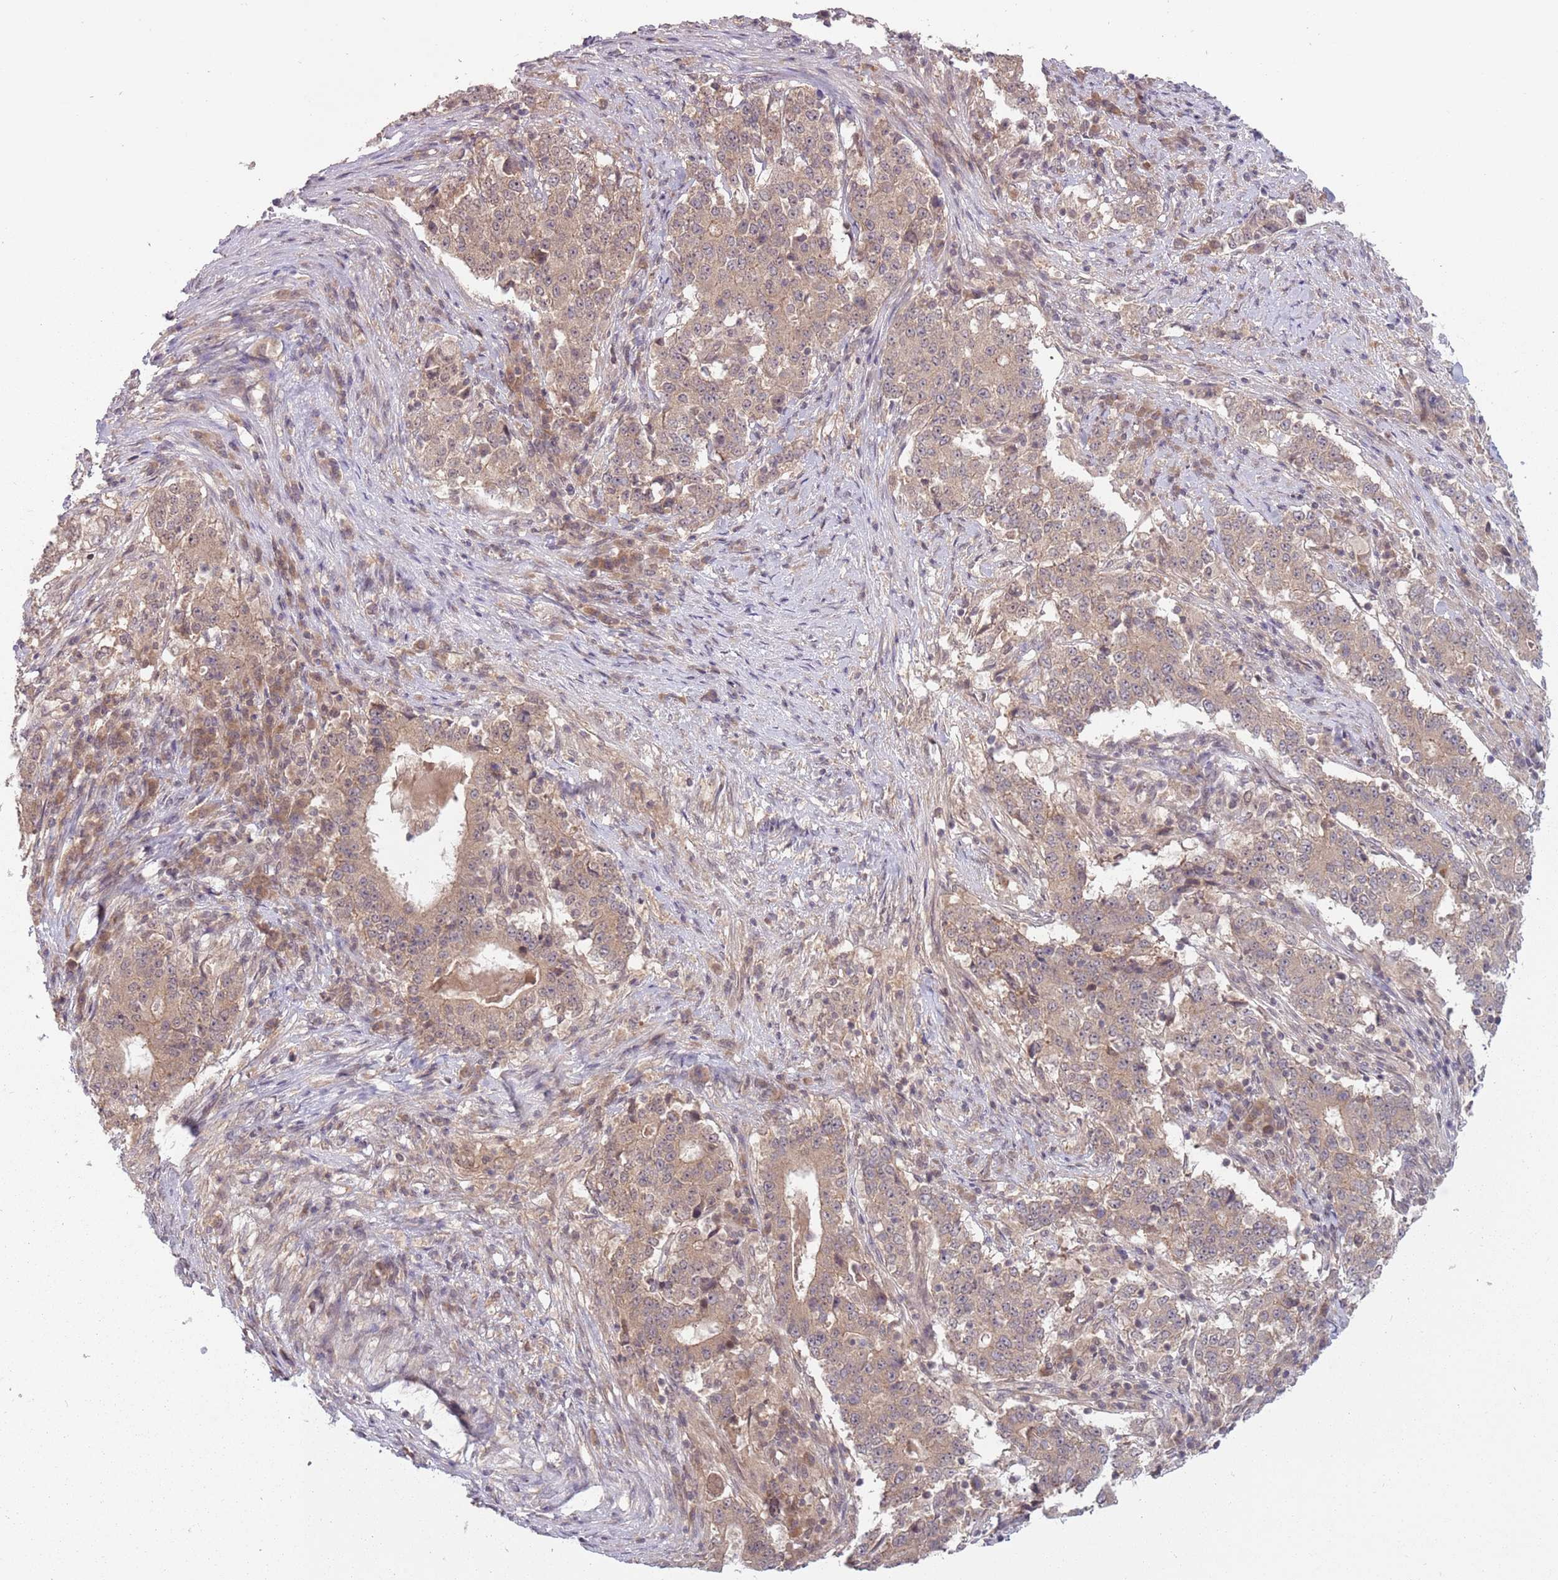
{"staining": {"intensity": "weak", "quantity": "<25%", "location": "cytoplasmic/membranous"}, "tissue": "stomach cancer", "cell_type": "Tumor cells", "image_type": "cancer", "snomed": [{"axis": "morphology", "description": "Adenocarcinoma, NOS"}, {"axis": "topography", "description": "Stomach"}], "caption": "High power microscopy photomicrograph of an immunohistochemistry micrograph of adenocarcinoma (stomach), revealing no significant expression in tumor cells.", "gene": "ADAMTS3", "patient": {"sex": "male", "age": 59}}